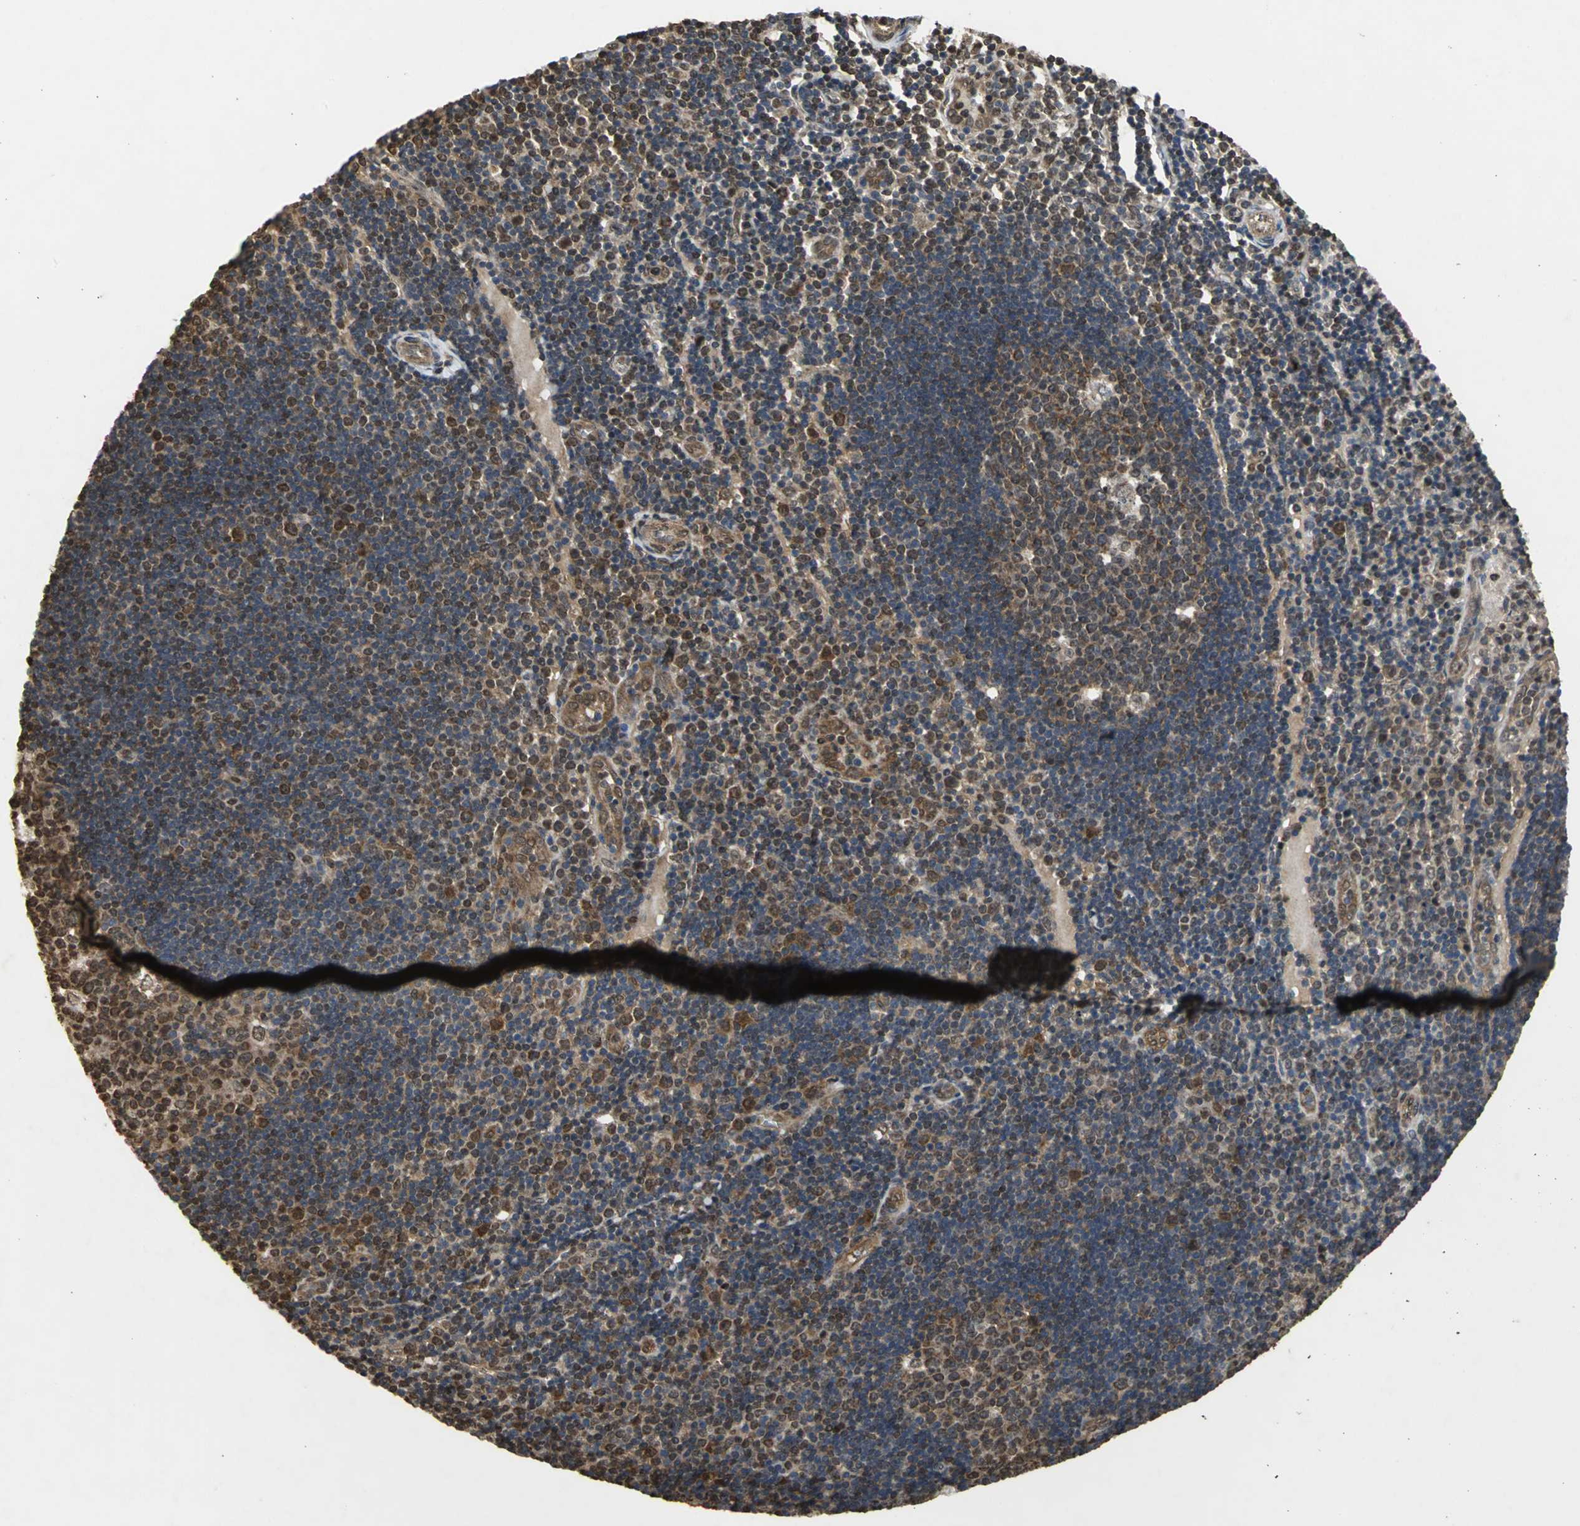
{"staining": {"intensity": "strong", "quantity": ">75%", "location": "cytoplasmic/membranous"}, "tissue": "lymph node", "cell_type": "Germinal center cells", "image_type": "normal", "snomed": [{"axis": "morphology", "description": "Normal tissue, NOS"}, {"axis": "topography", "description": "Lymph node"}, {"axis": "topography", "description": "Salivary gland"}], "caption": "IHC (DAB (3,3'-diaminobenzidine)) staining of benign lymph node demonstrates strong cytoplasmic/membranous protein expression in about >75% of germinal center cells. Nuclei are stained in blue.", "gene": "AHR", "patient": {"sex": "male", "age": 8}}